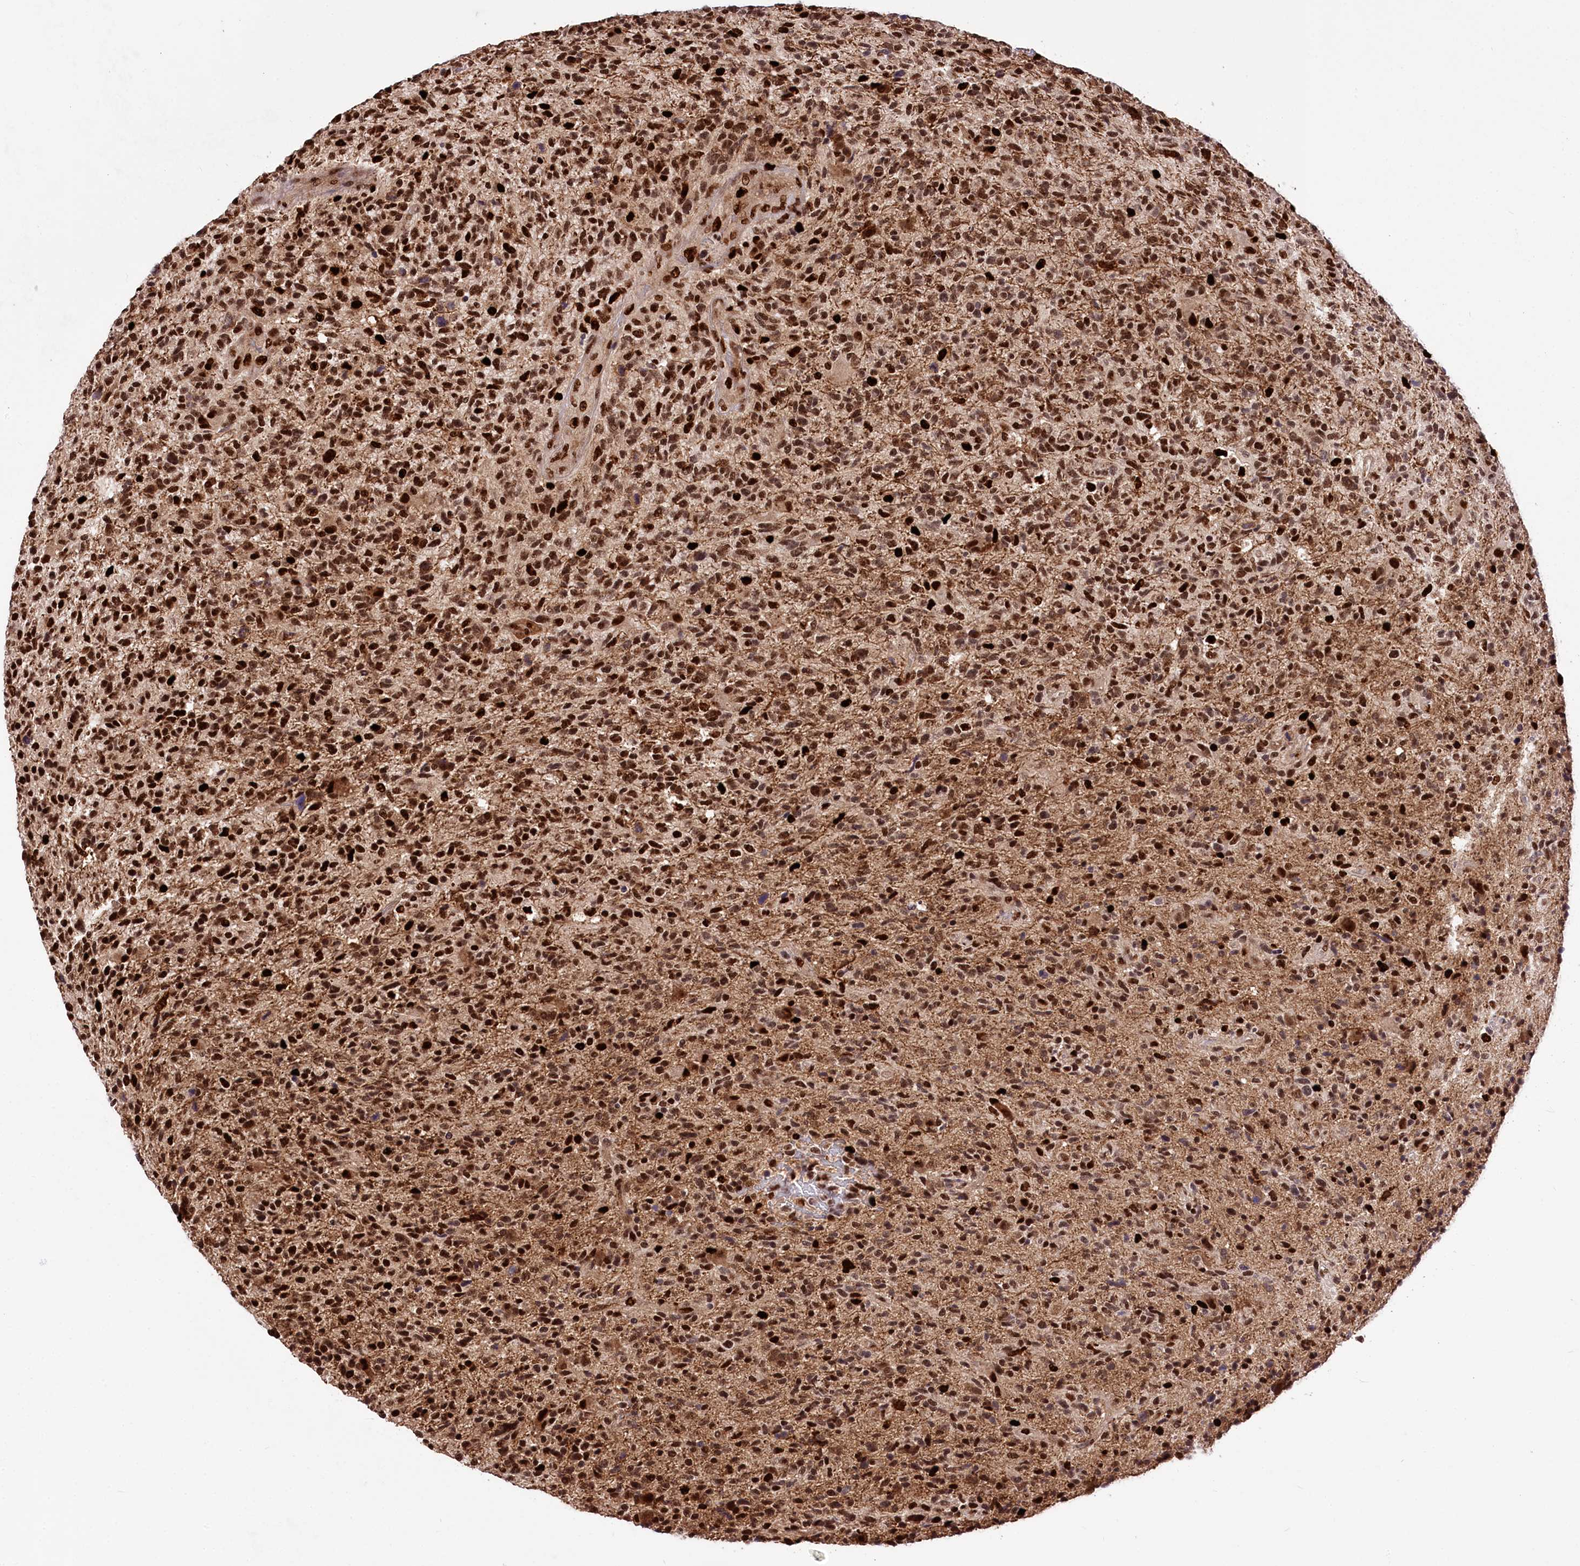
{"staining": {"intensity": "strong", "quantity": ">75%", "location": "nuclear"}, "tissue": "glioma", "cell_type": "Tumor cells", "image_type": "cancer", "snomed": [{"axis": "morphology", "description": "Glioma, malignant, High grade"}, {"axis": "topography", "description": "Brain"}], "caption": "Immunohistochemistry (IHC) micrograph of human malignant glioma (high-grade) stained for a protein (brown), which shows high levels of strong nuclear positivity in about >75% of tumor cells.", "gene": "FIGN", "patient": {"sex": "male", "age": 72}}